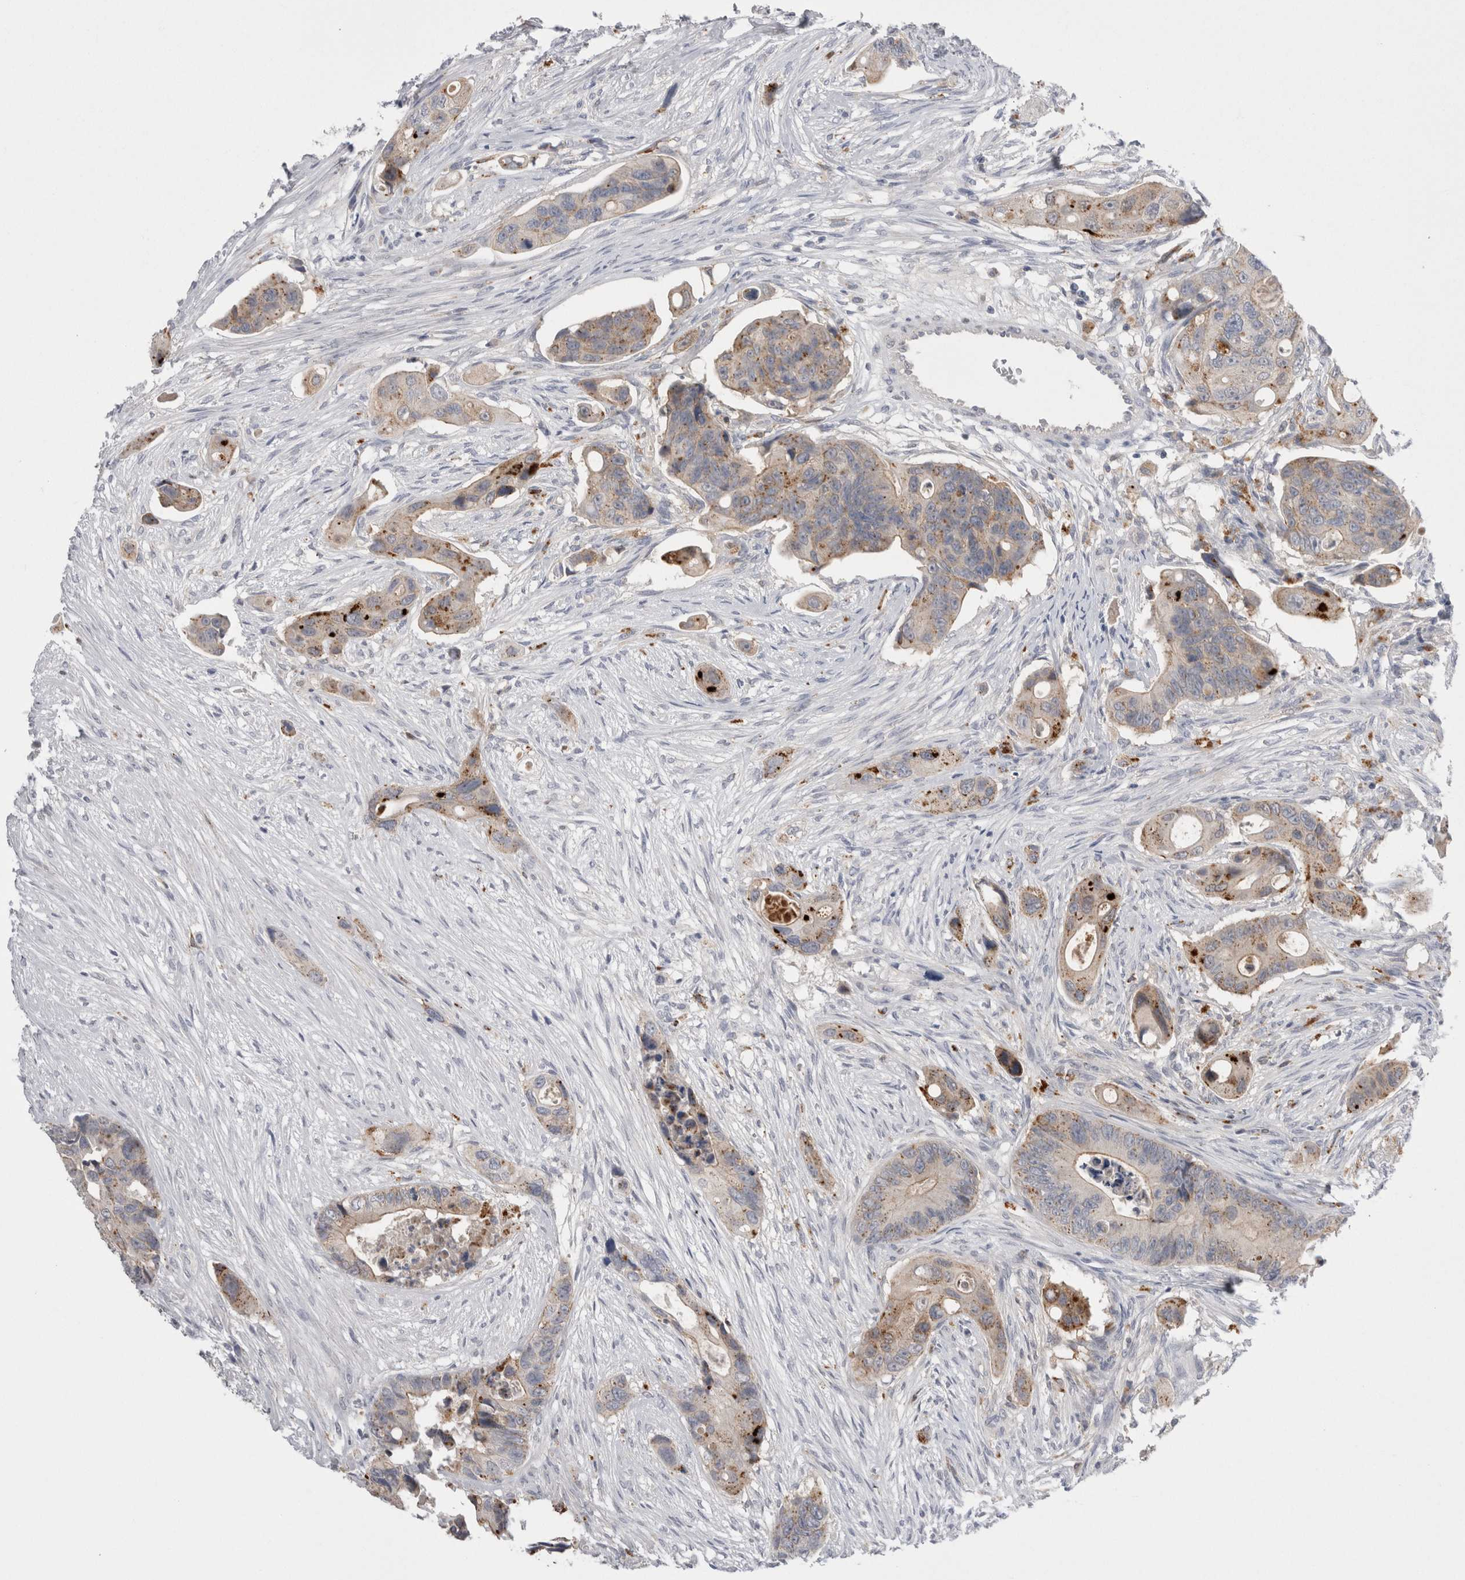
{"staining": {"intensity": "moderate", "quantity": "<25%", "location": "cytoplasmic/membranous"}, "tissue": "colorectal cancer", "cell_type": "Tumor cells", "image_type": "cancer", "snomed": [{"axis": "morphology", "description": "Adenocarcinoma, NOS"}, {"axis": "topography", "description": "Colon"}], "caption": "Immunohistochemistry photomicrograph of human adenocarcinoma (colorectal) stained for a protein (brown), which displays low levels of moderate cytoplasmic/membranous positivity in approximately <25% of tumor cells.", "gene": "EPDR1", "patient": {"sex": "female", "age": 57}}